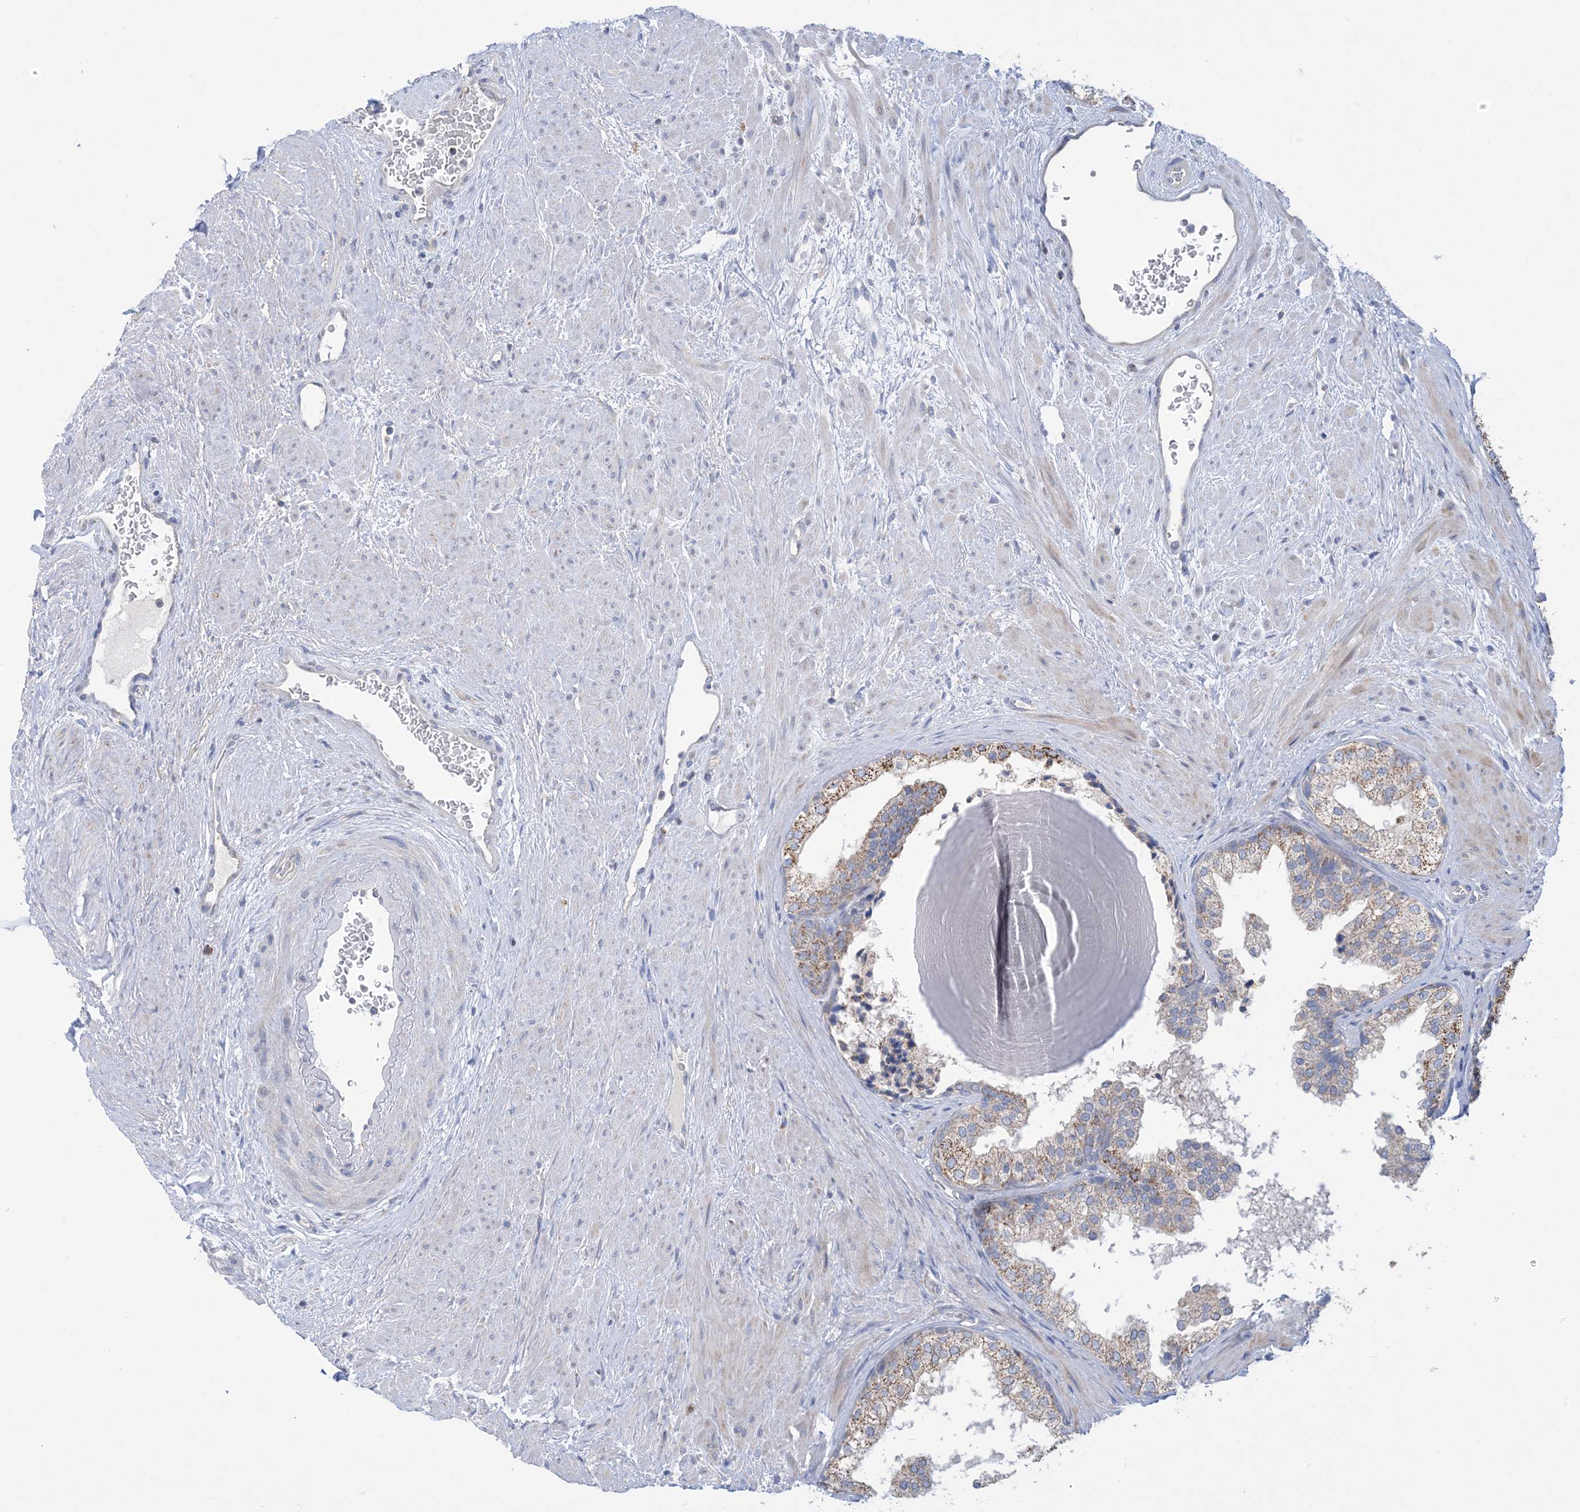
{"staining": {"intensity": "moderate", "quantity": "25%-75%", "location": "cytoplasmic/membranous"}, "tissue": "prostate", "cell_type": "Glandular cells", "image_type": "normal", "snomed": [{"axis": "morphology", "description": "Normal tissue, NOS"}, {"axis": "topography", "description": "Prostate"}], "caption": "Immunohistochemistry (IHC) micrograph of normal prostate: prostate stained using IHC displays medium levels of moderate protein expression localized specifically in the cytoplasmic/membranous of glandular cells, appearing as a cytoplasmic/membranous brown color.", "gene": "CLEC16A", "patient": {"sex": "male", "age": 48}}